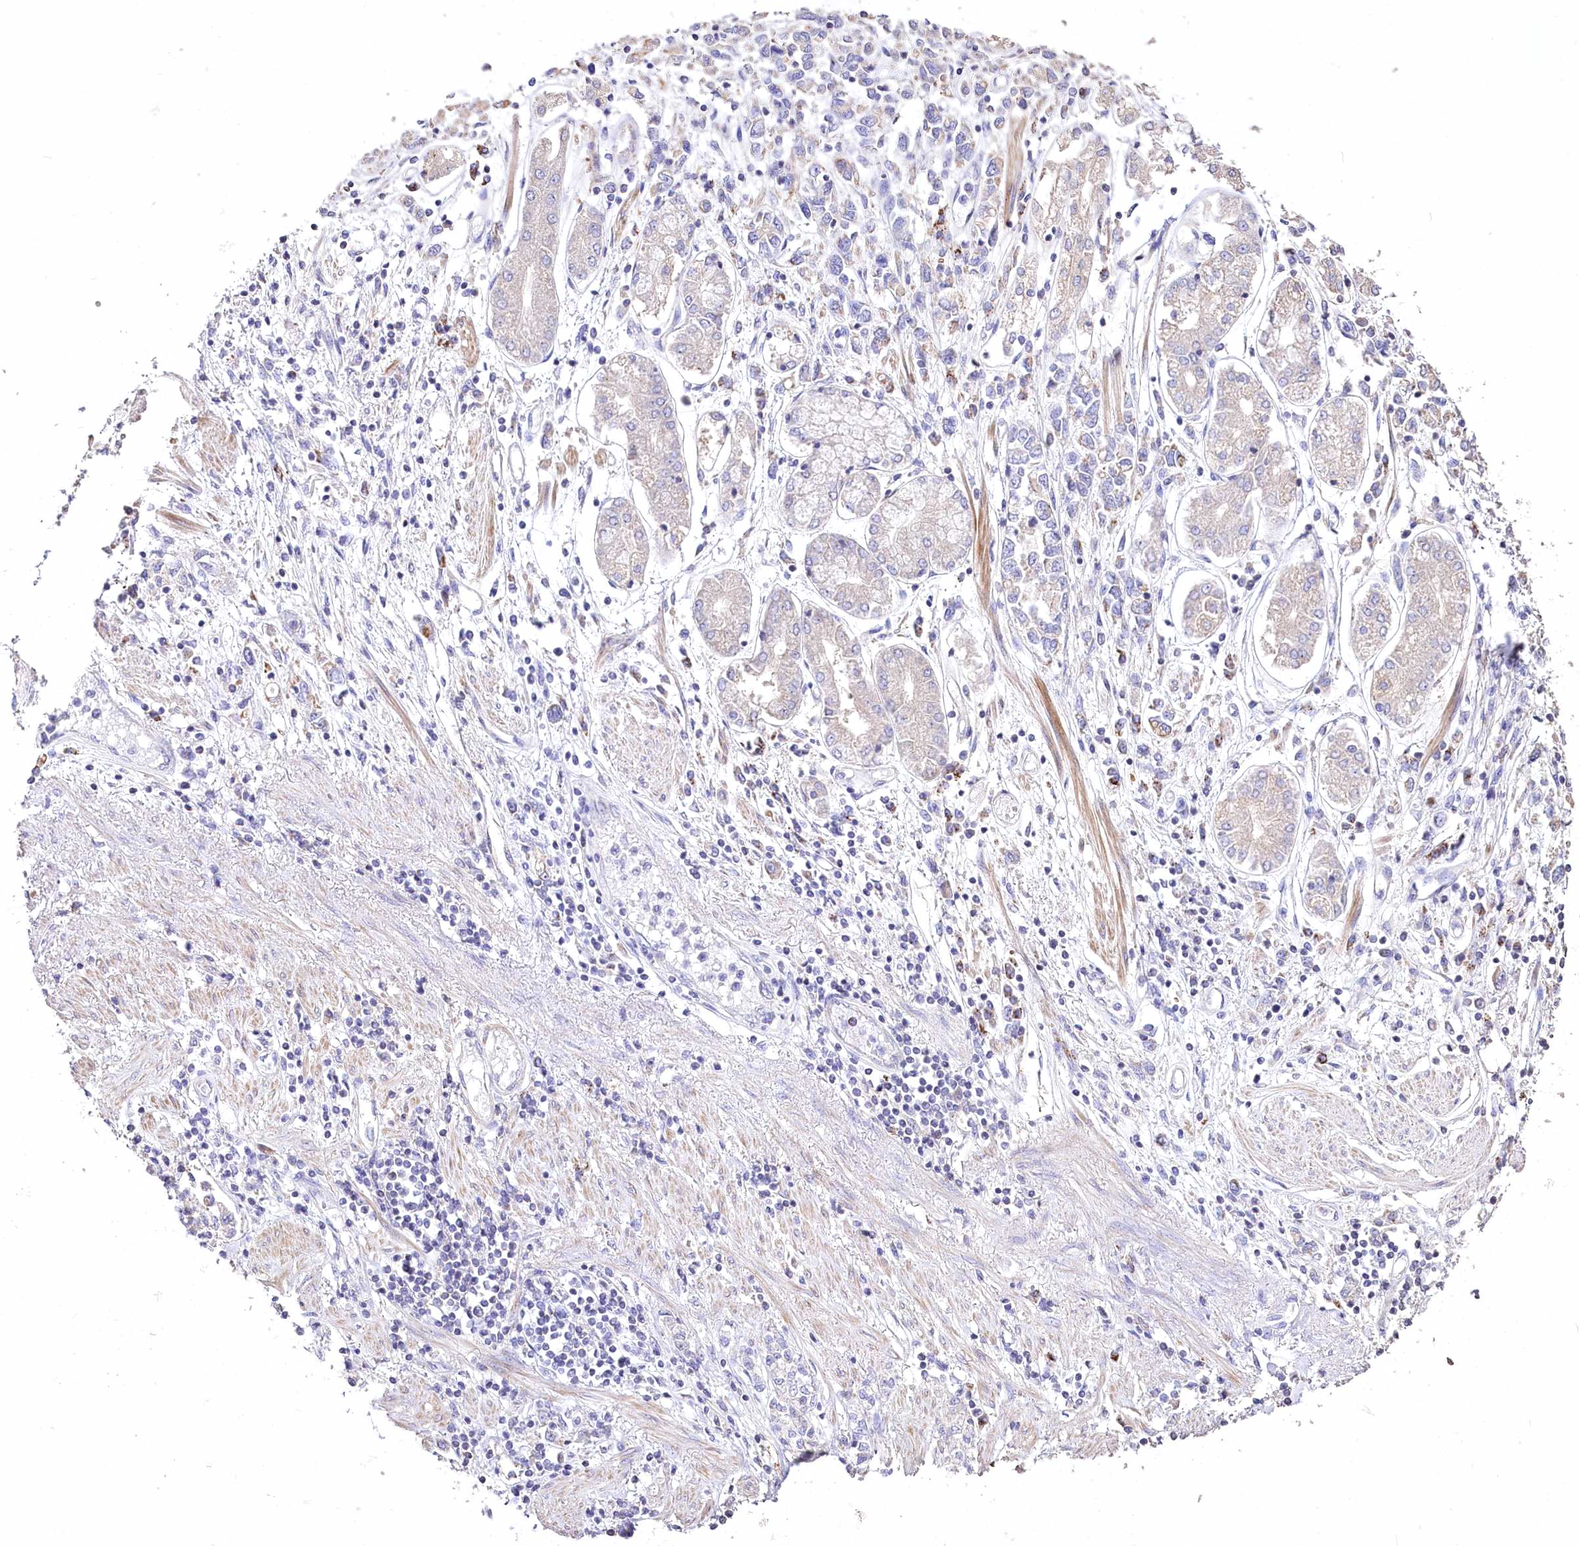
{"staining": {"intensity": "negative", "quantity": "none", "location": "none"}, "tissue": "stomach cancer", "cell_type": "Tumor cells", "image_type": "cancer", "snomed": [{"axis": "morphology", "description": "Adenocarcinoma, NOS"}, {"axis": "topography", "description": "Stomach"}], "caption": "Photomicrograph shows no protein positivity in tumor cells of stomach cancer tissue.", "gene": "PTER", "patient": {"sex": "female", "age": 76}}